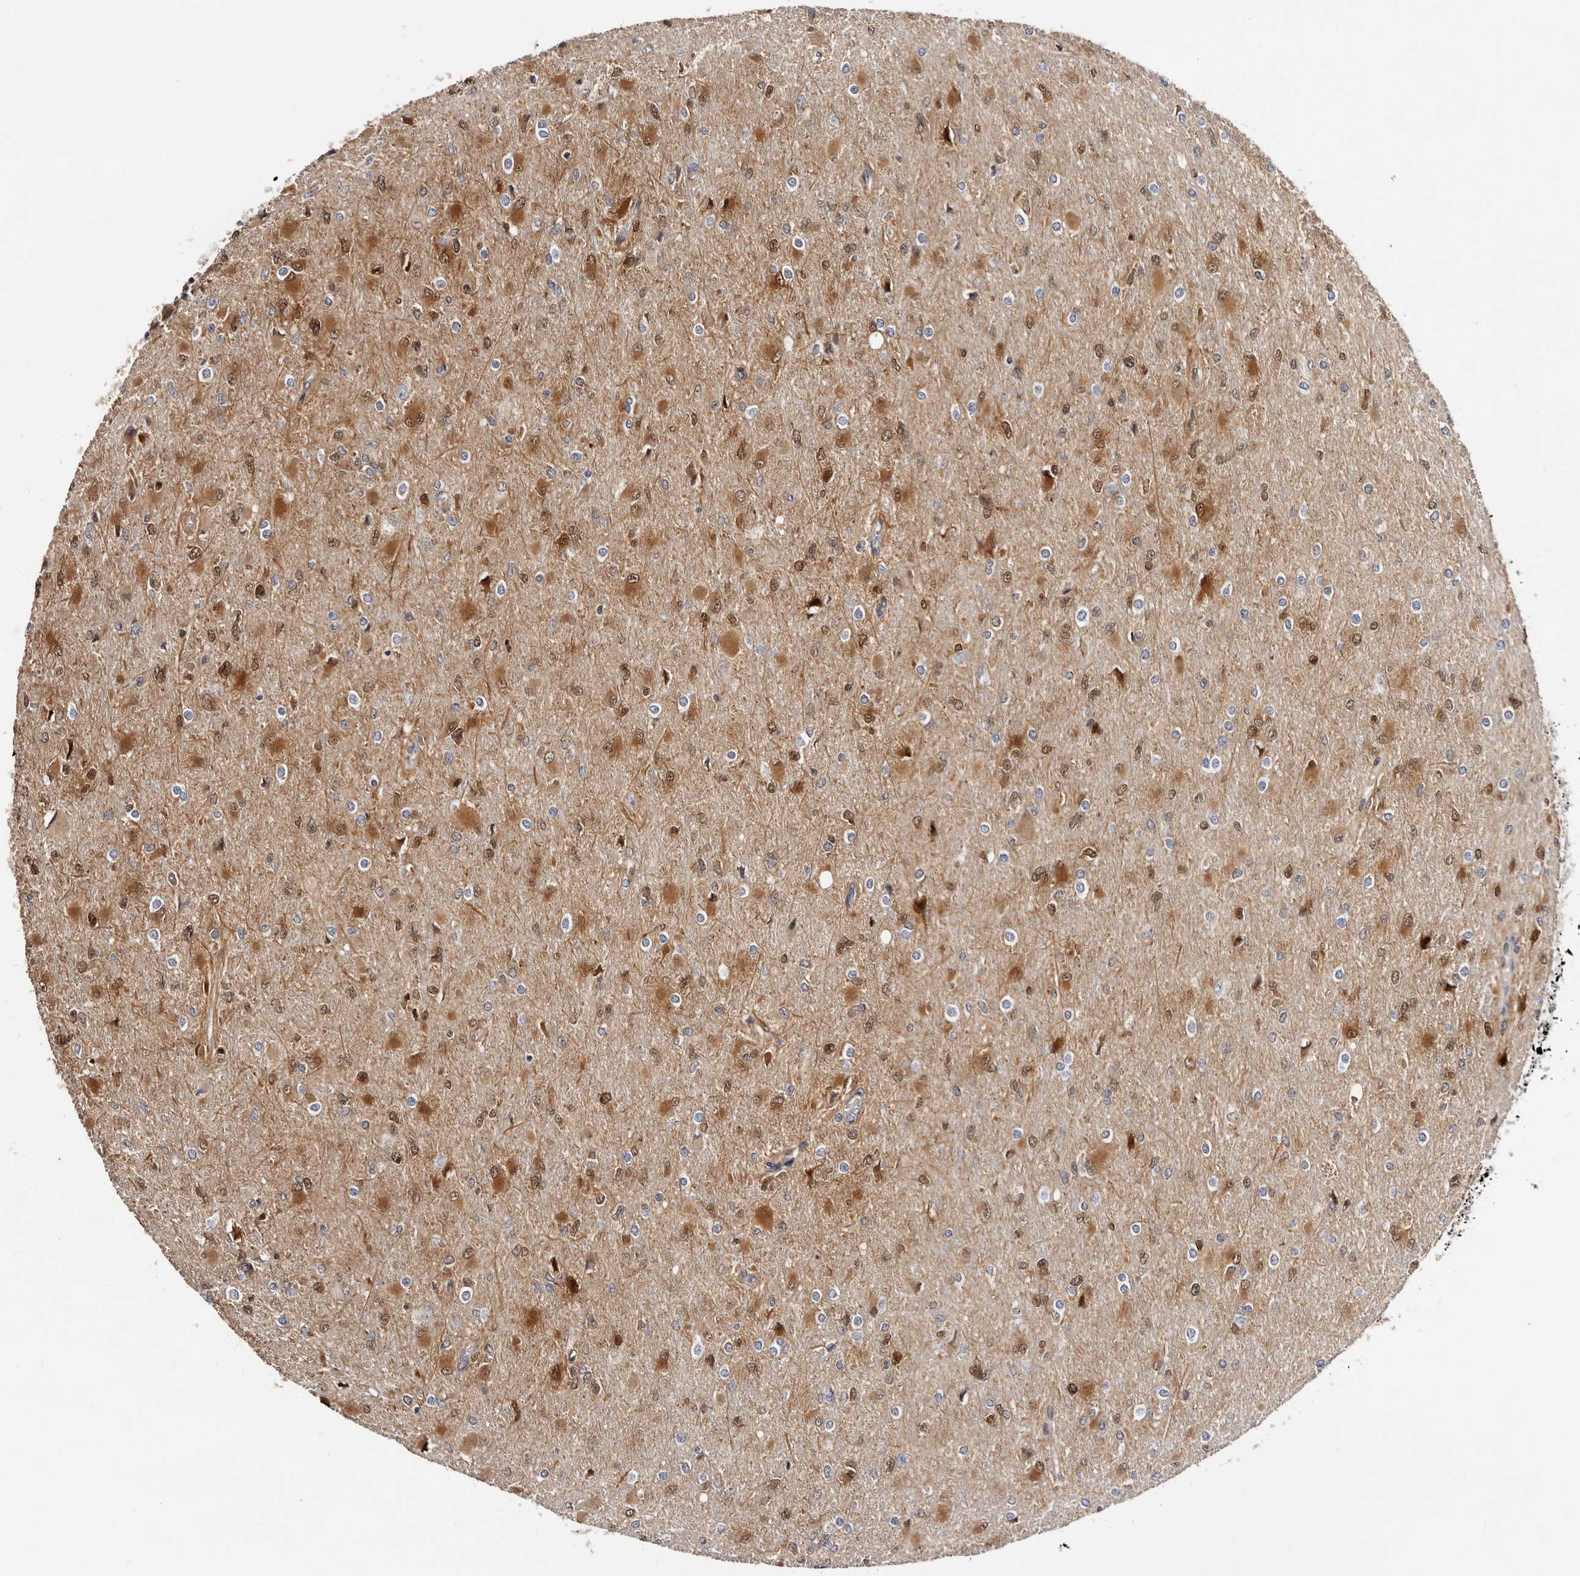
{"staining": {"intensity": "moderate", "quantity": "25%-75%", "location": "cytoplasmic/membranous,nuclear"}, "tissue": "glioma", "cell_type": "Tumor cells", "image_type": "cancer", "snomed": [{"axis": "morphology", "description": "Glioma, malignant, High grade"}, {"axis": "topography", "description": "Cerebral cortex"}], "caption": "Immunohistochemistry (IHC) of human malignant glioma (high-grade) exhibits medium levels of moderate cytoplasmic/membranous and nuclear staining in about 25%-75% of tumor cells.", "gene": "TP53I3", "patient": {"sex": "female", "age": 36}}